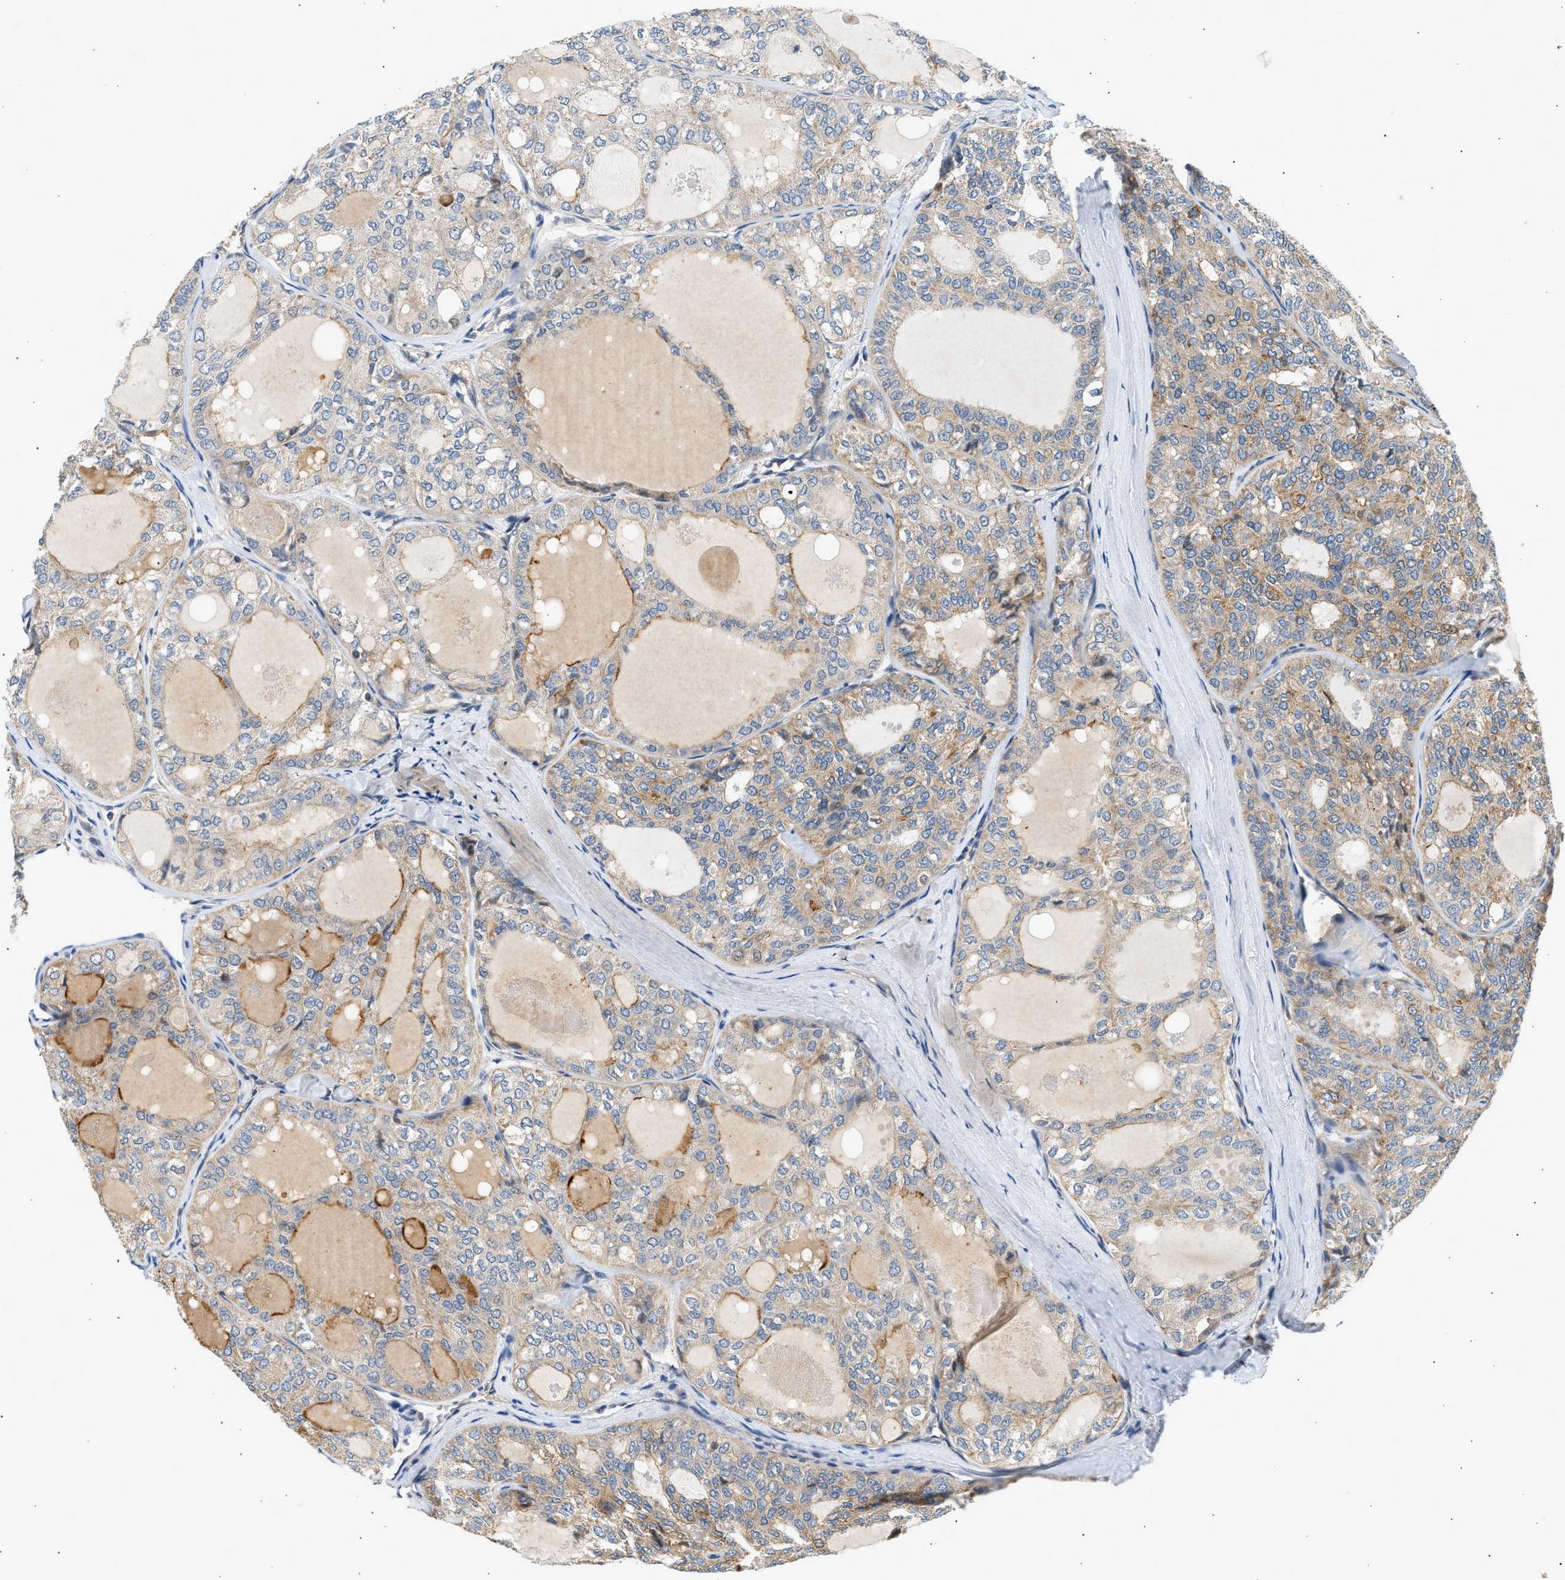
{"staining": {"intensity": "weak", "quantity": "25%-75%", "location": "cytoplasmic/membranous"}, "tissue": "thyroid cancer", "cell_type": "Tumor cells", "image_type": "cancer", "snomed": [{"axis": "morphology", "description": "Follicular adenoma carcinoma, NOS"}, {"axis": "topography", "description": "Thyroid gland"}], "caption": "Immunohistochemical staining of thyroid follicular adenoma carcinoma demonstrates low levels of weak cytoplasmic/membranous staining in about 25%-75% of tumor cells. The staining is performed using DAB (3,3'-diaminobenzidine) brown chromogen to label protein expression. The nuclei are counter-stained blue using hematoxylin.", "gene": "WDR31", "patient": {"sex": "male", "age": 75}}